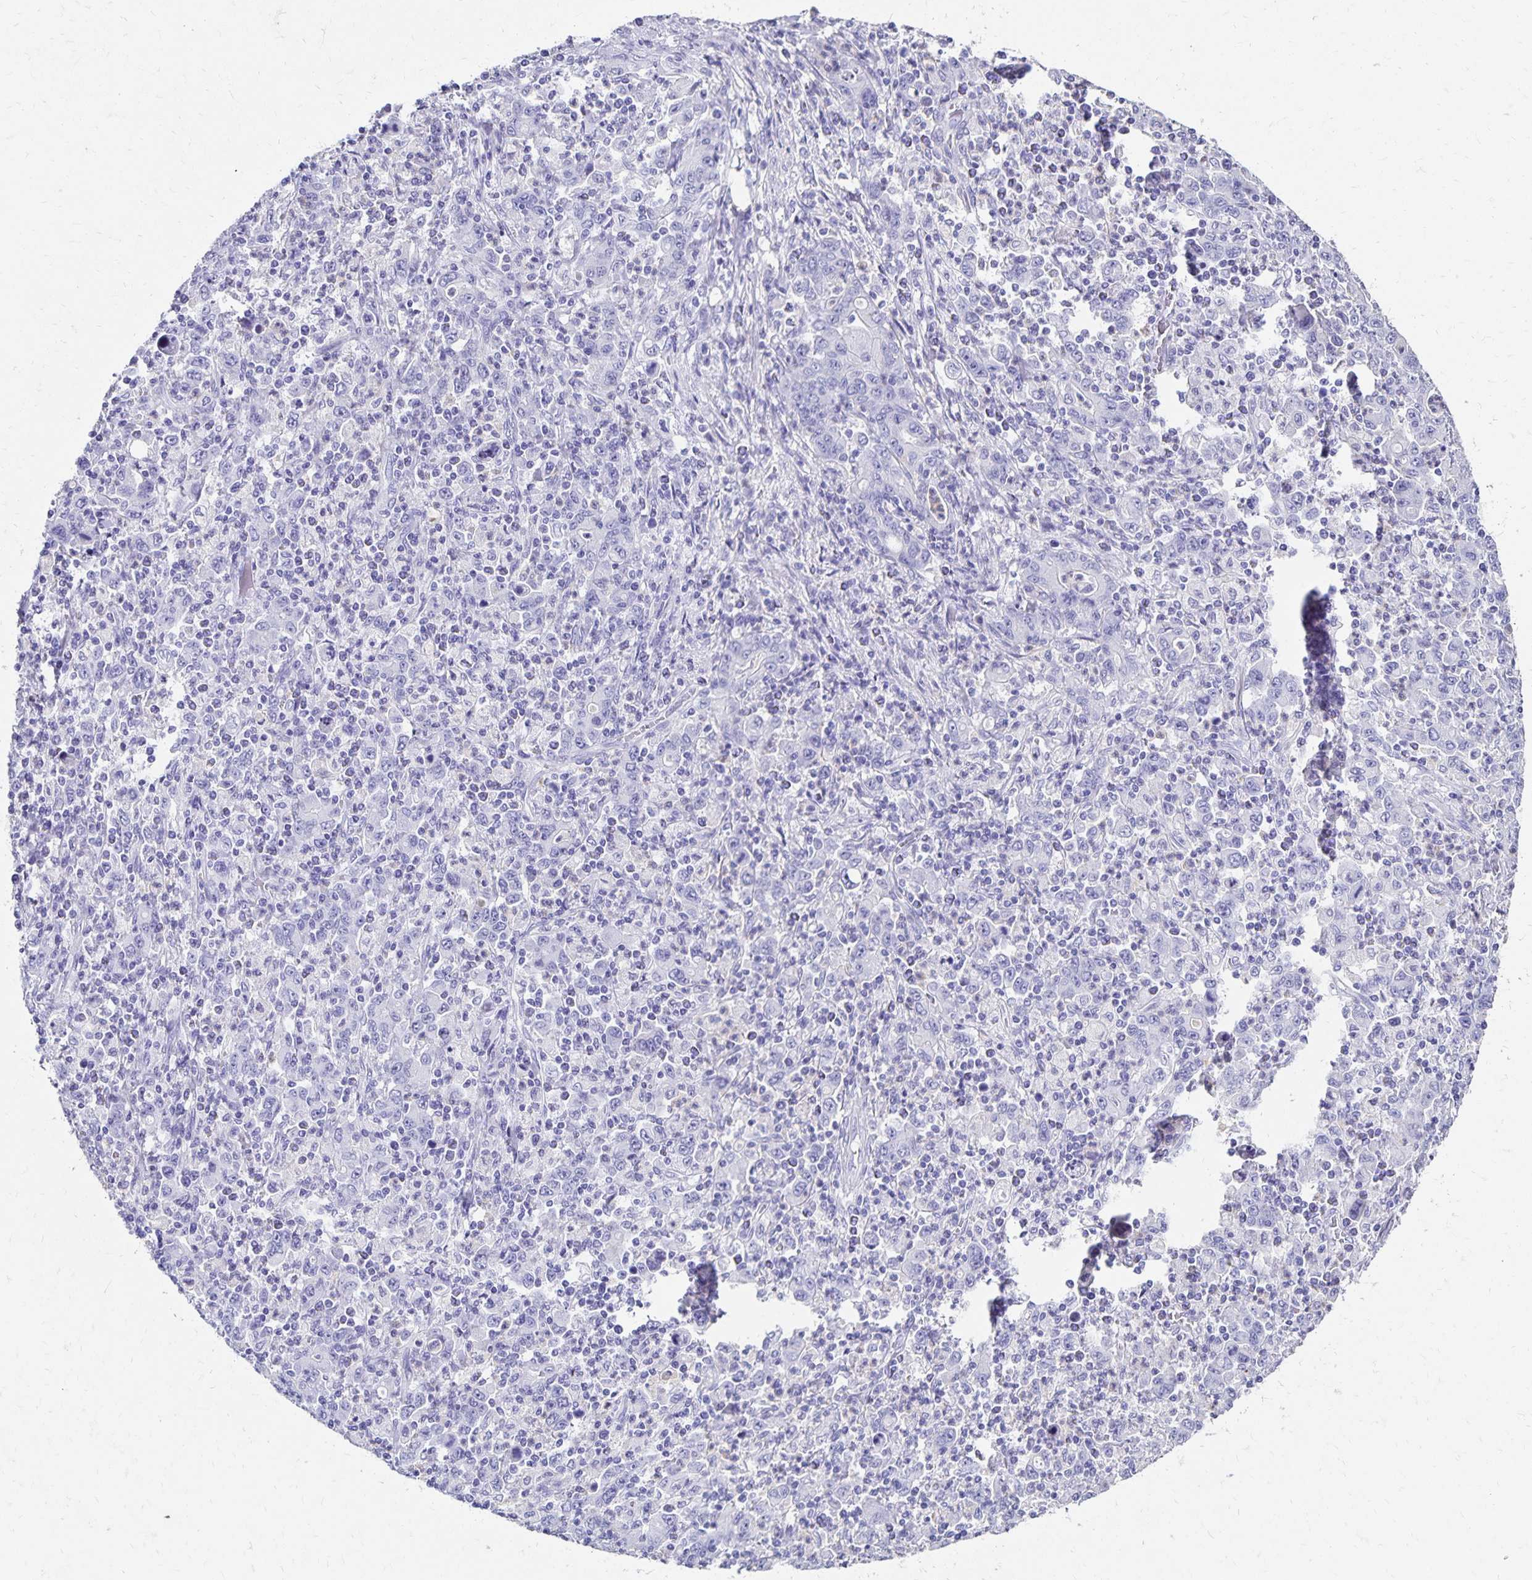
{"staining": {"intensity": "negative", "quantity": "none", "location": "none"}, "tissue": "stomach cancer", "cell_type": "Tumor cells", "image_type": "cancer", "snomed": [{"axis": "morphology", "description": "Adenocarcinoma, NOS"}, {"axis": "topography", "description": "Stomach, upper"}], "caption": "Immunohistochemical staining of human stomach cancer exhibits no significant positivity in tumor cells. (IHC, brightfield microscopy, high magnification).", "gene": "DYNLT4", "patient": {"sex": "male", "age": 69}}